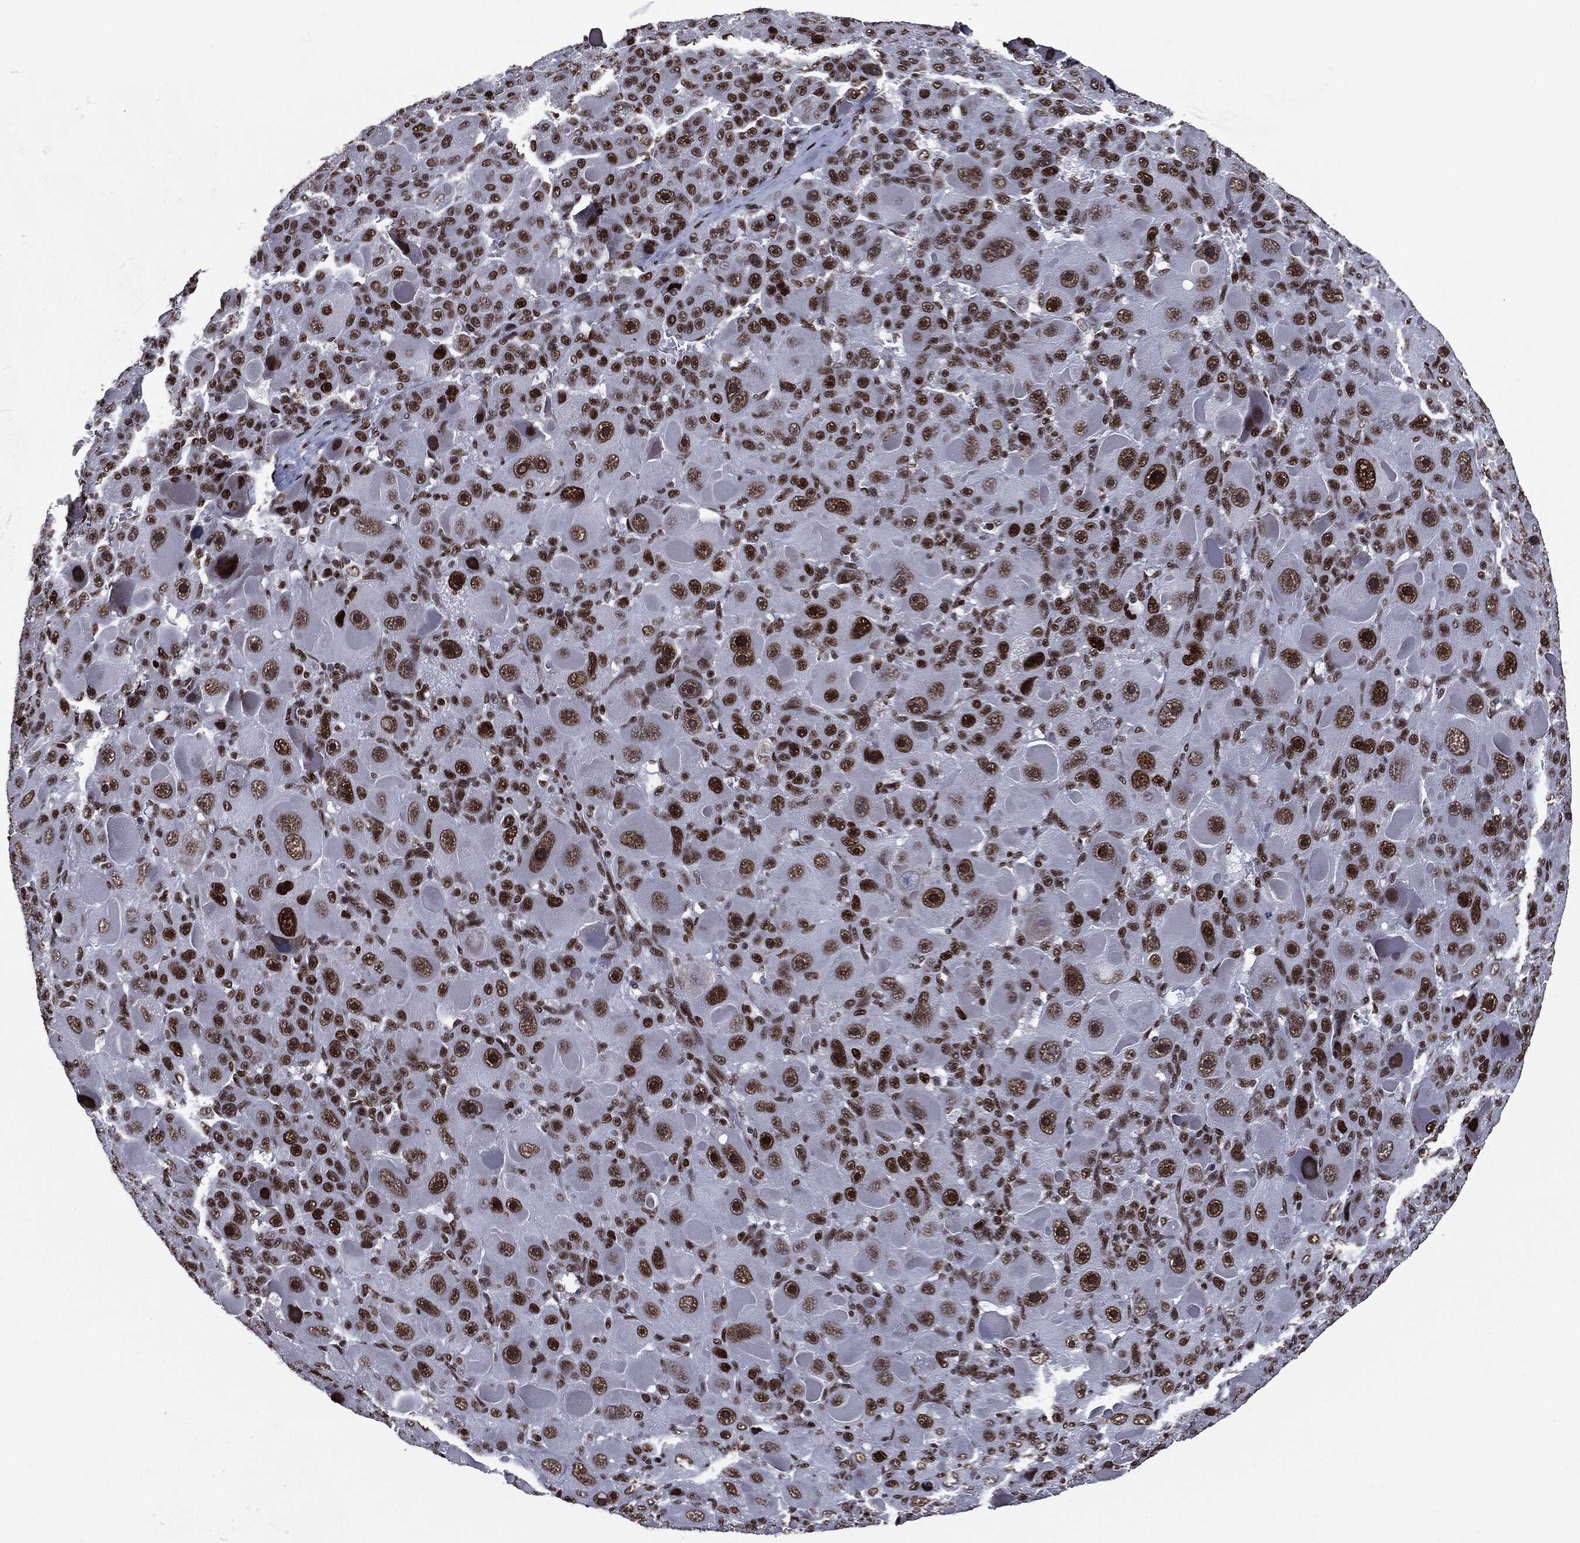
{"staining": {"intensity": "strong", "quantity": ">75%", "location": "nuclear"}, "tissue": "liver cancer", "cell_type": "Tumor cells", "image_type": "cancer", "snomed": [{"axis": "morphology", "description": "Carcinoma, Hepatocellular, NOS"}, {"axis": "topography", "description": "Liver"}], "caption": "Liver cancer (hepatocellular carcinoma) stained with immunohistochemistry (IHC) exhibits strong nuclear expression in approximately >75% of tumor cells.", "gene": "MSH2", "patient": {"sex": "male", "age": 76}}